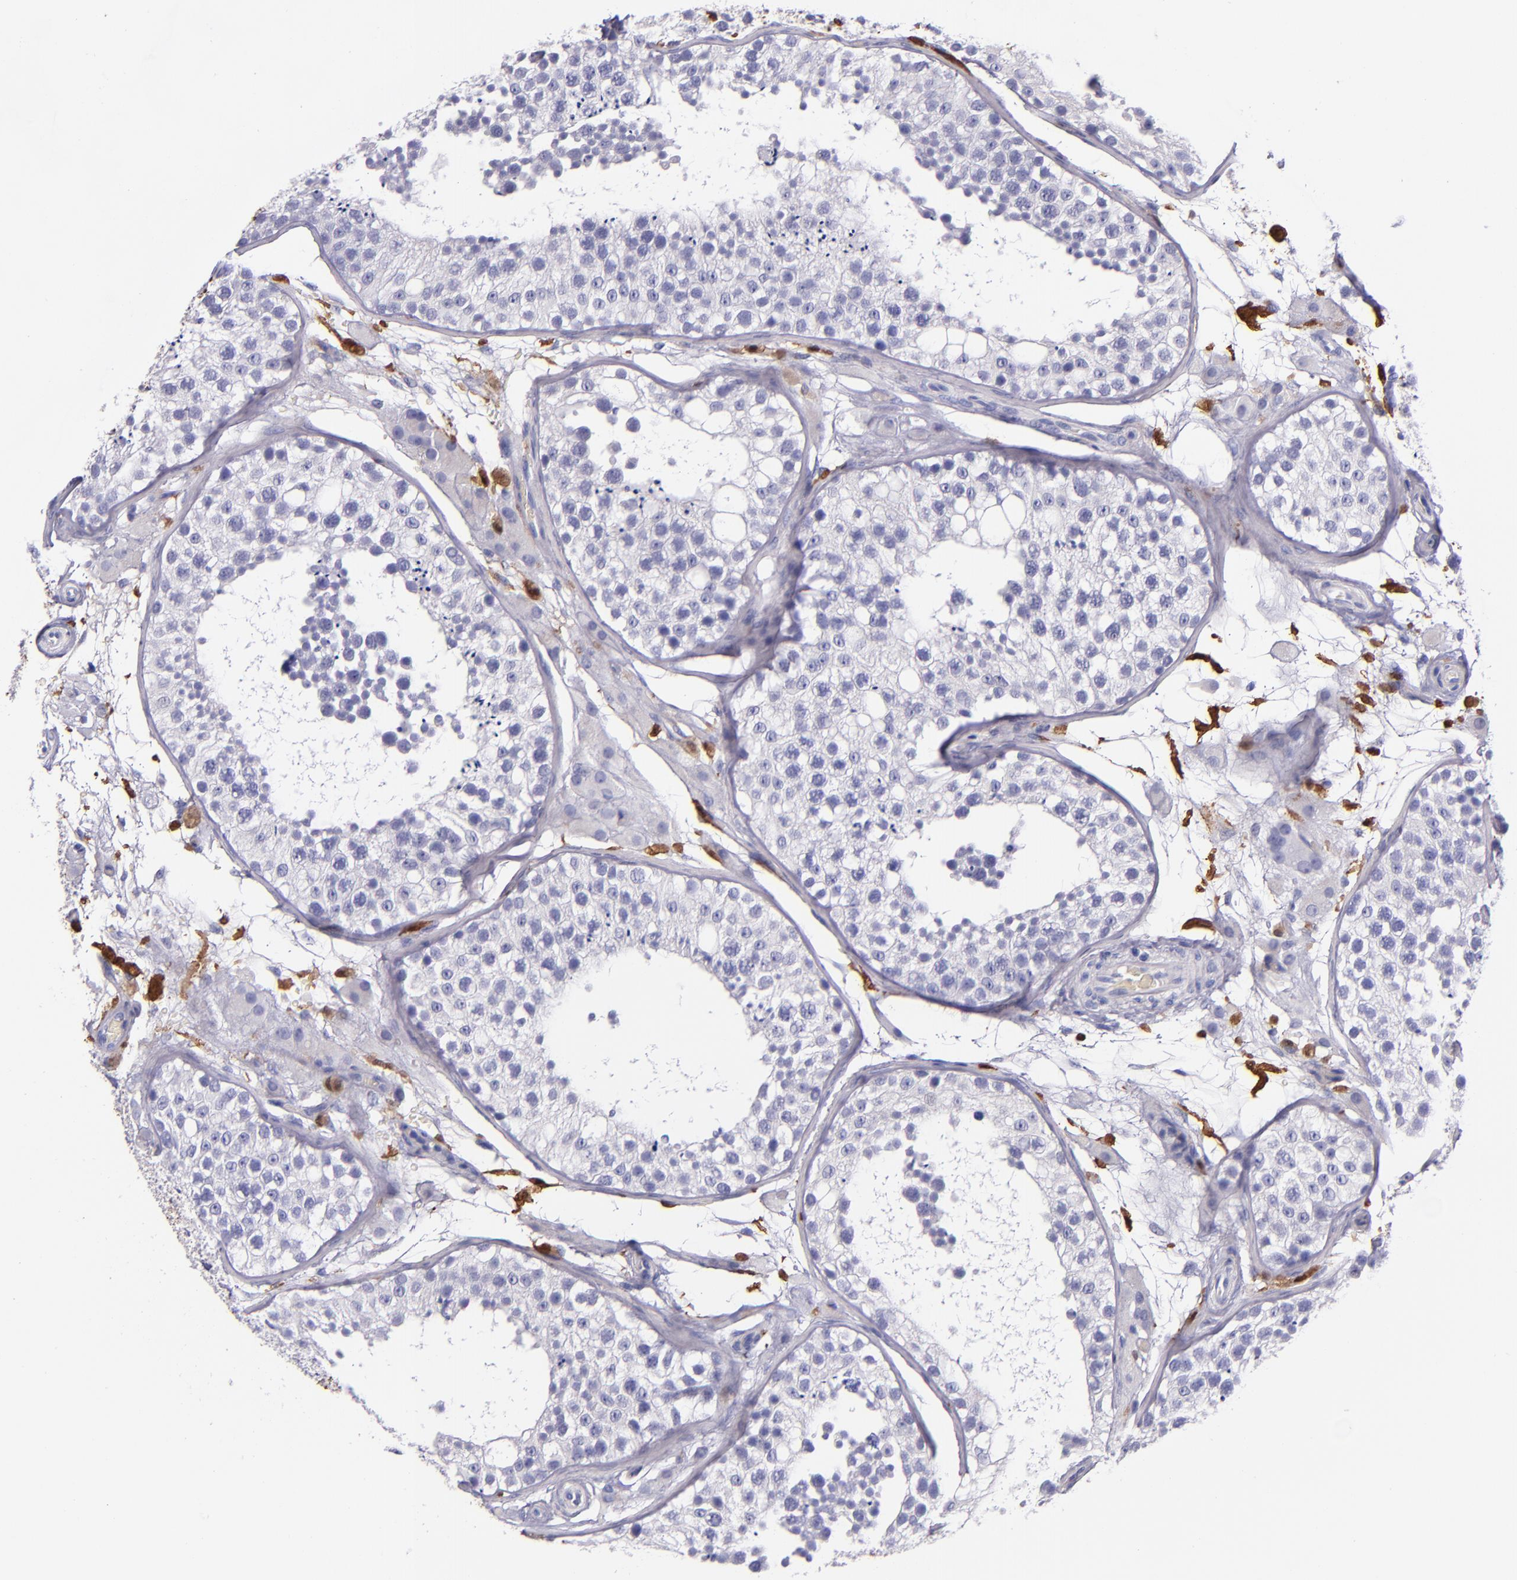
{"staining": {"intensity": "negative", "quantity": "none", "location": "none"}, "tissue": "testis", "cell_type": "Cells in seminiferous ducts", "image_type": "normal", "snomed": [{"axis": "morphology", "description": "Normal tissue, NOS"}, {"axis": "topography", "description": "Testis"}], "caption": "High magnification brightfield microscopy of unremarkable testis stained with DAB (brown) and counterstained with hematoxylin (blue): cells in seminiferous ducts show no significant staining. (DAB IHC, high magnification).", "gene": "F13A1", "patient": {"sex": "male", "age": 26}}